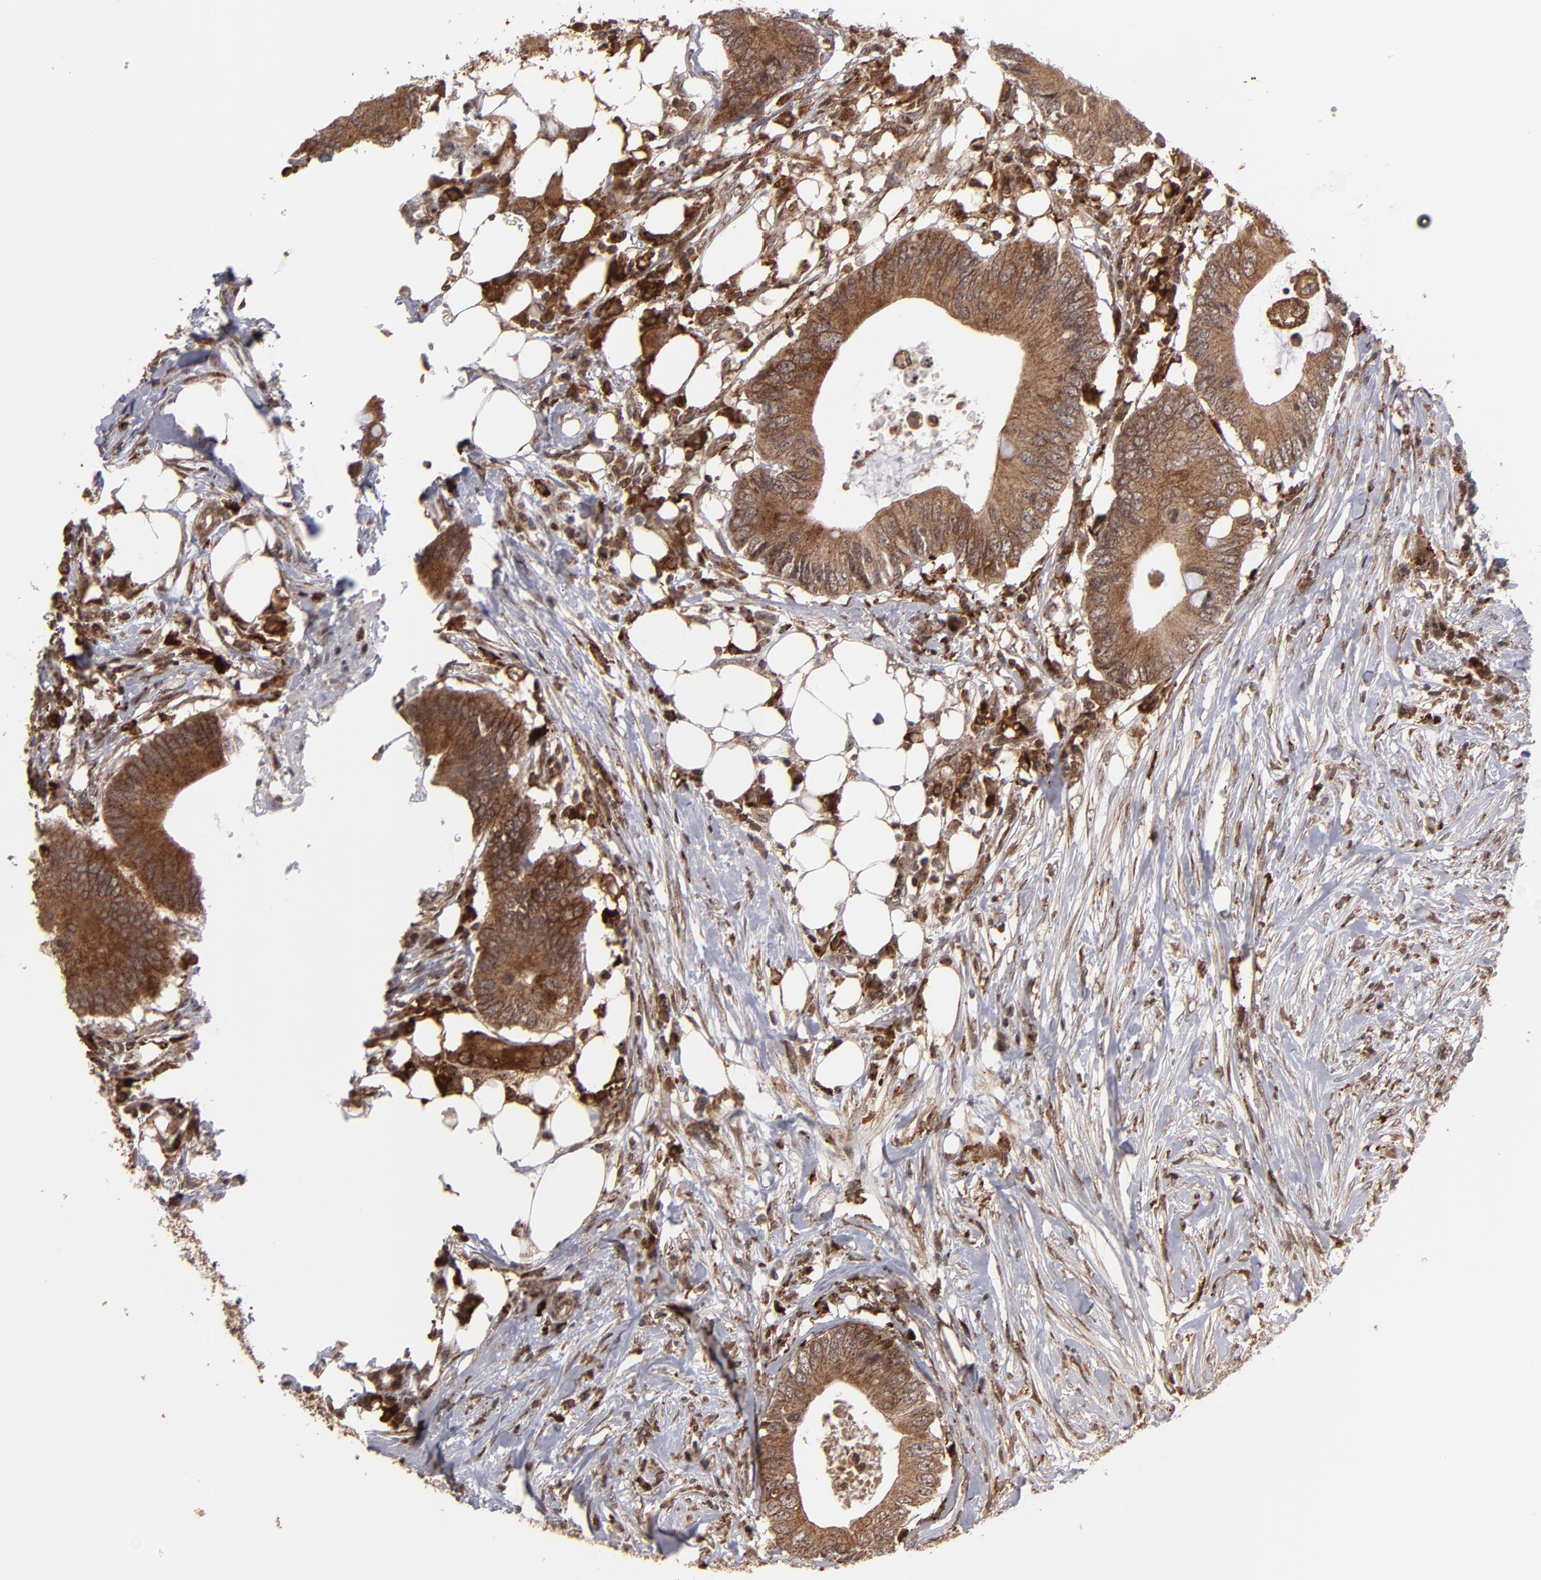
{"staining": {"intensity": "strong", "quantity": ">75%", "location": "cytoplasmic/membranous,nuclear"}, "tissue": "colorectal cancer", "cell_type": "Tumor cells", "image_type": "cancer", "snomed": [{"axis": "morphology", "description": "Adenocarcinoma, NOS"}, {"axis": "topography", "description": "Colon"}], "caption": "An IHC histopathology image of neoplastic tissue is shown. Protein staining in brown labels strong cytoplasmic/membranous and nuclear positivity in colorectal cancer within tumor cells. The staining is performed using DAB (3,3'-diaminobenzidine) brown chromogen to label protein expression. The nuclei are counter-stained blue using hematoxylin.", "gene": "RGS6", "patient": {"sex": "male", "age": 71}}